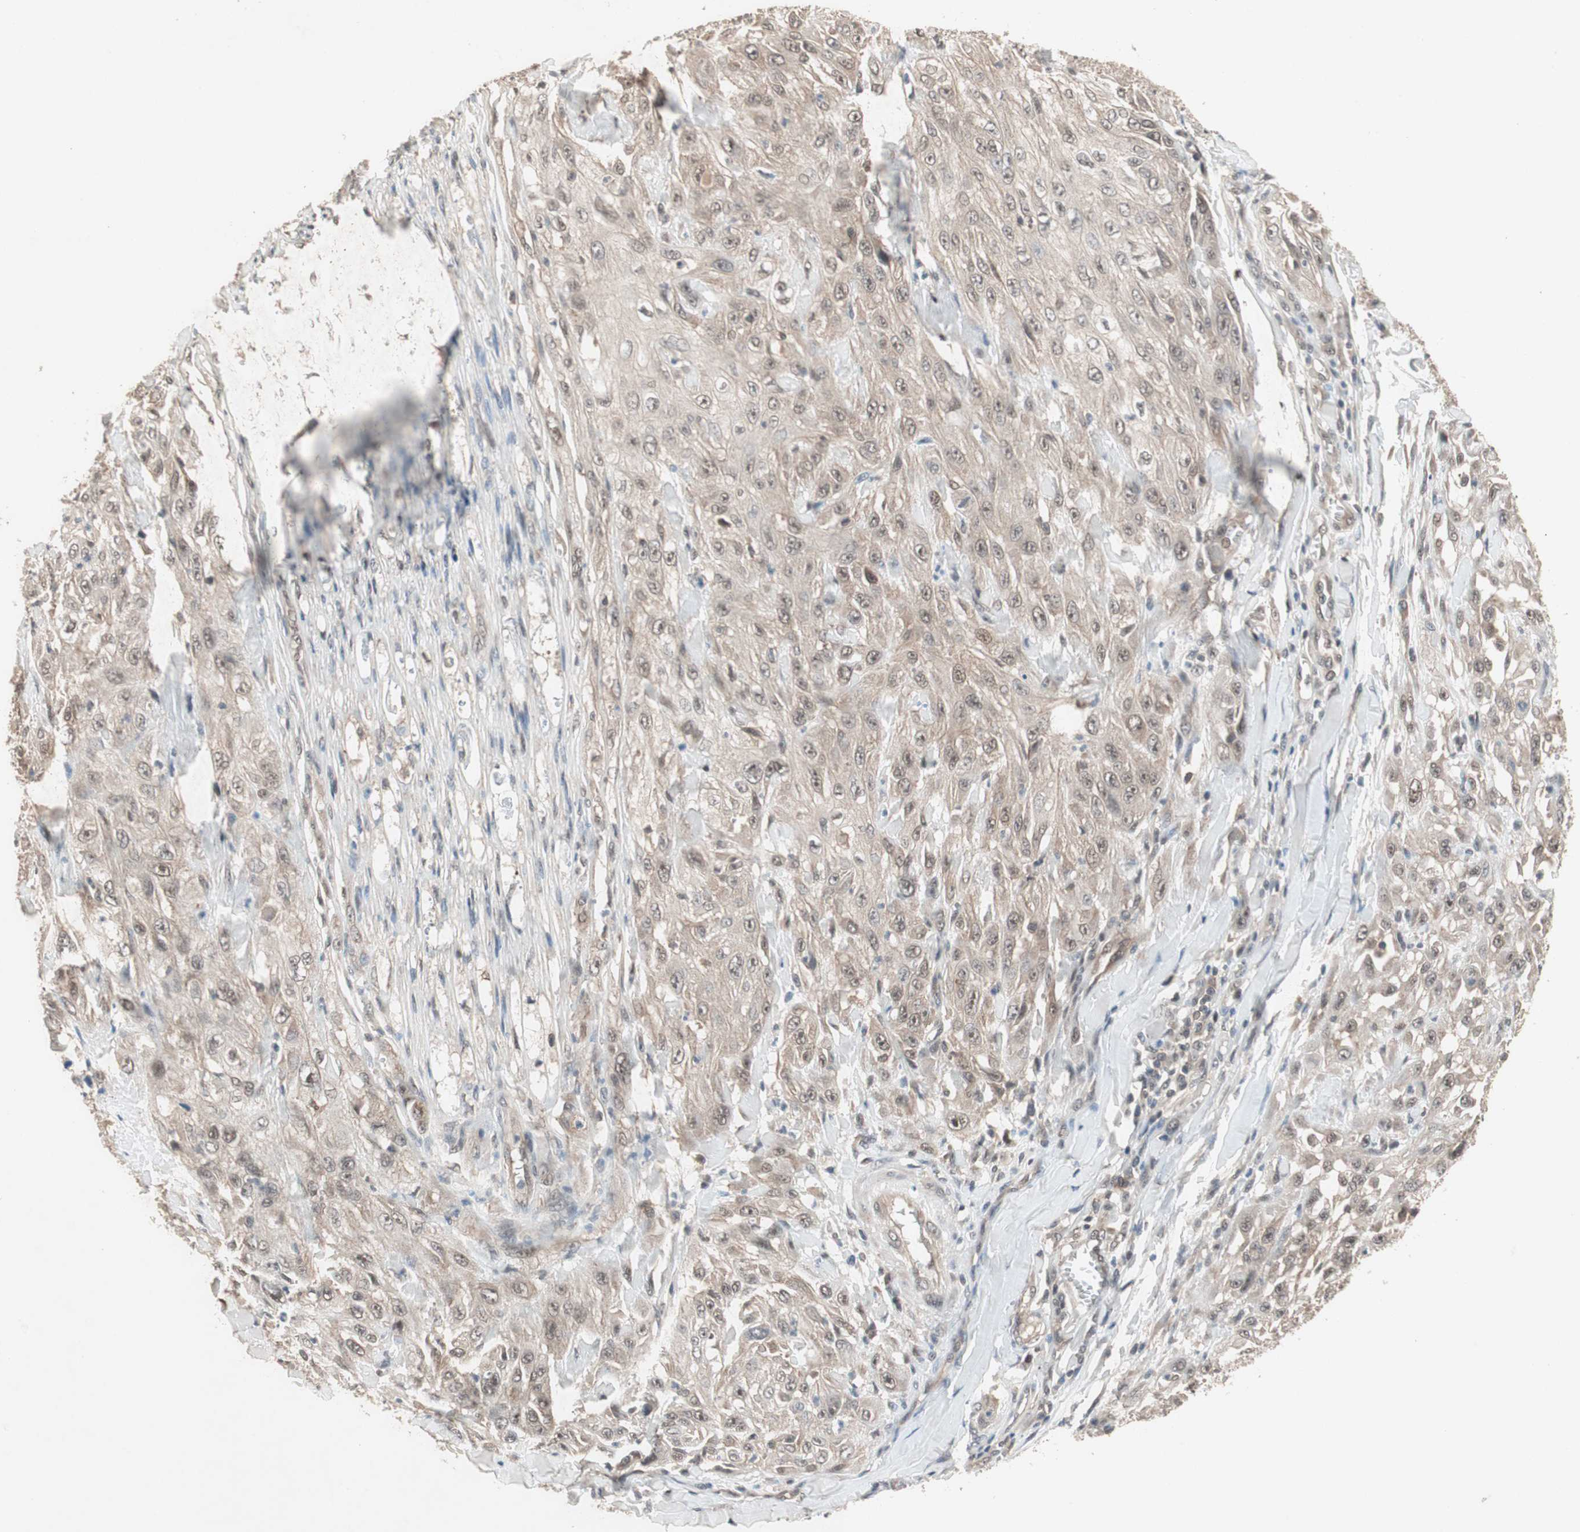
{"staining": {"intensity": "moderate", "quantity": ">75%", "location": "cytoplasmic/membranous,nuclear"}, "tissue": "skin cancer", "cell_type": "Tumor cells", "image_type": "cancer", "snomed": [{"axis": "morphology", "description": "Squamous cell carcinoma, NOS"}, {"axis": "morphology", "description": "Squamous cell carcinoma, metastatic, NOS"}, {"axis": "topography", "description": "Skin"}, {"axis": "topography", "description": "Lymph node"}], "caption": "About >75% of tumor cells in metastatic squamous cell carcinoma (skin) demonstrate moderate cytoplasmic/membranous and nuclear protein staining as visualized by brown immunohistochemical staining.", "gene": "GART", "patient": {"sex": "male", "age": 75}}